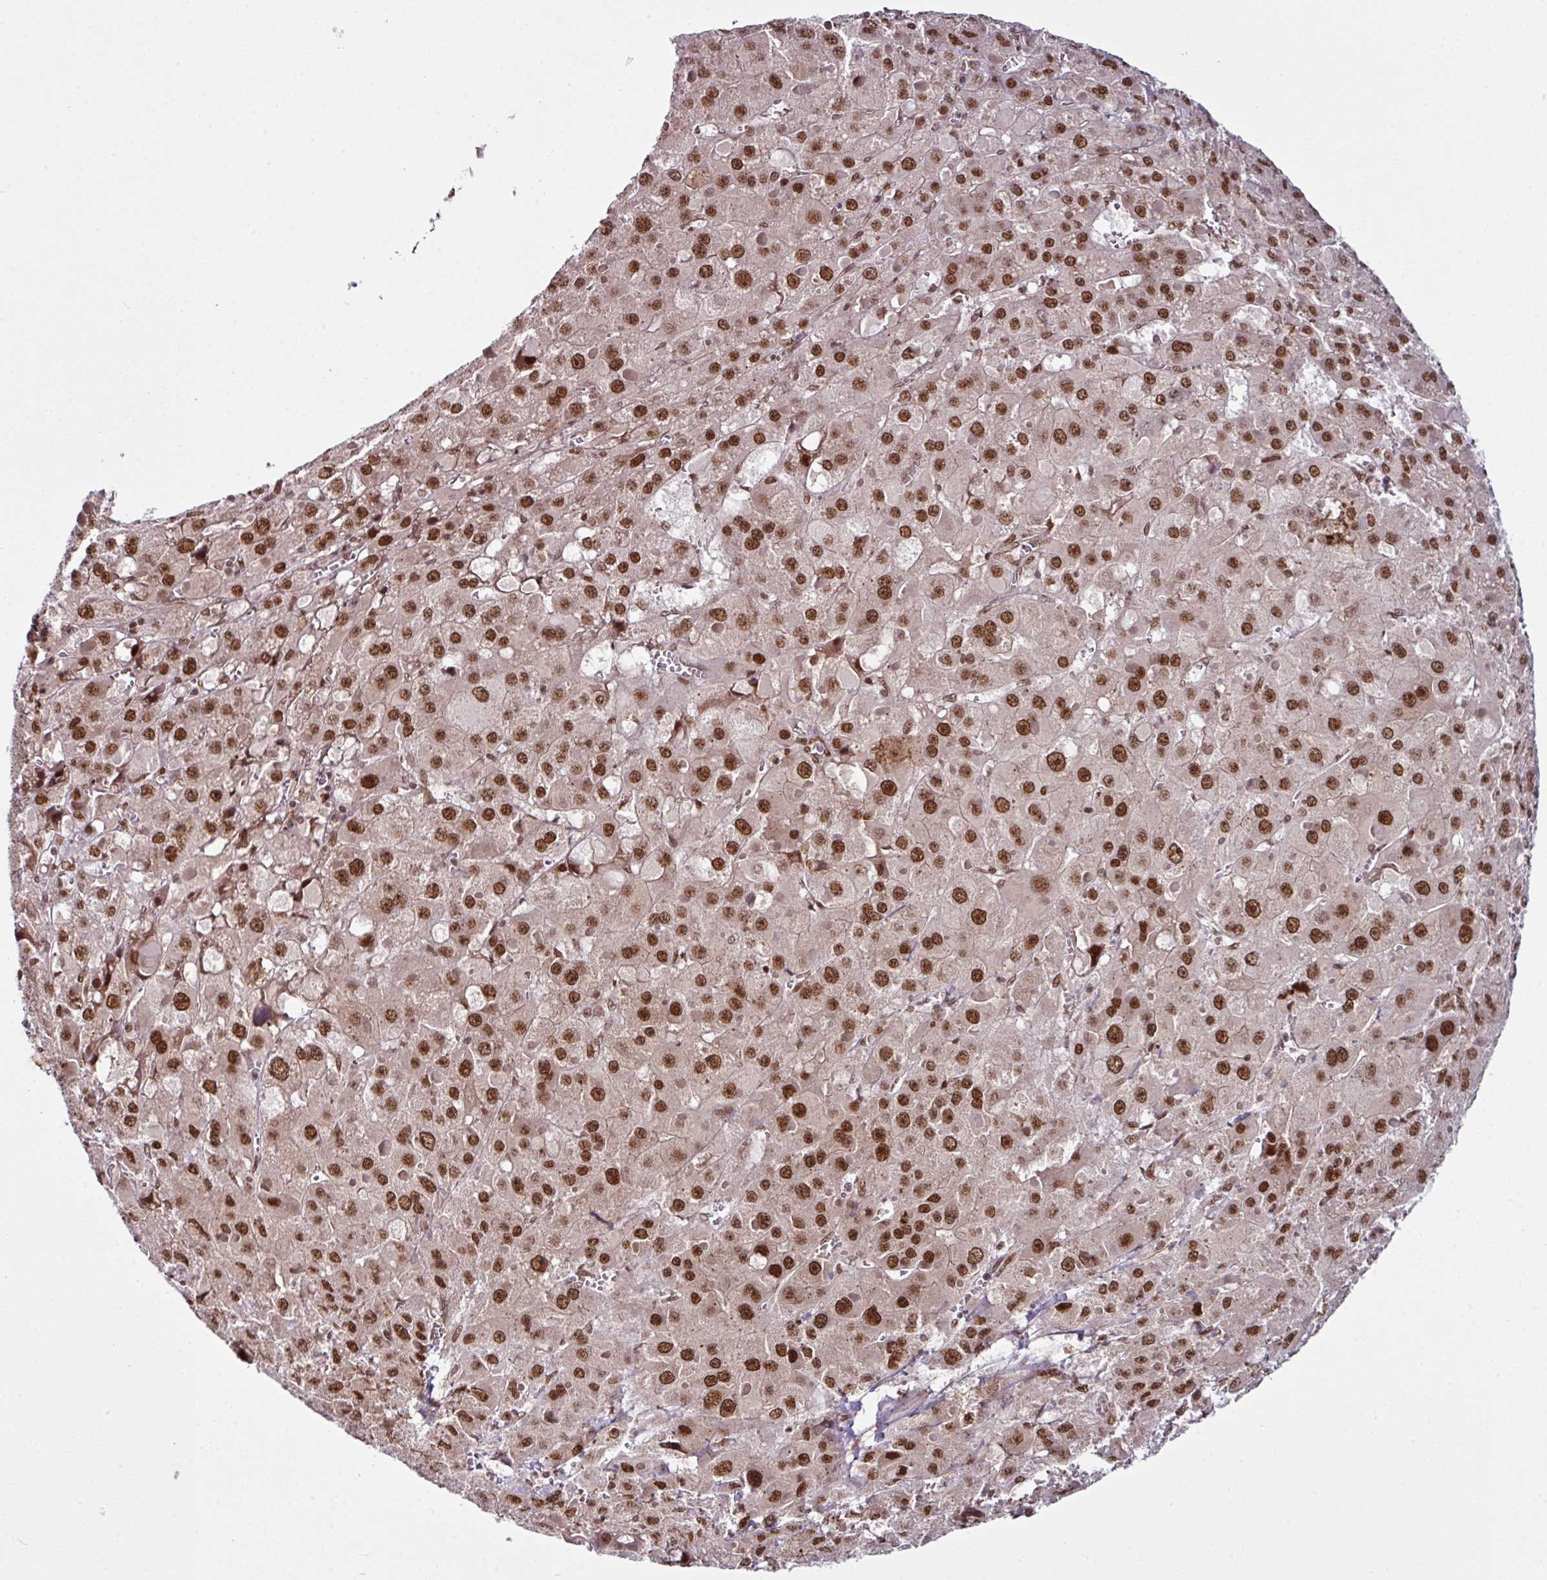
{"staining": {"intensity": "strong", "quantity": ">75%", "location": "nuclear"}, "tissue": "liver cancer", "cell_type": "Tumor cells", "image_type": "cancer", "snomed": [{"axis": "morphology", "description": "Carcinoma, Hepatocellular, NOS"}, {"axis": "topography", "description": "Liver"}], "caption": "The immunohistochemical stain labels strong nuclear expression in tumor cells of liver cancer tissue.", "gene": "MORF4L2", "patient": {"sex": "female", "age": 73}}